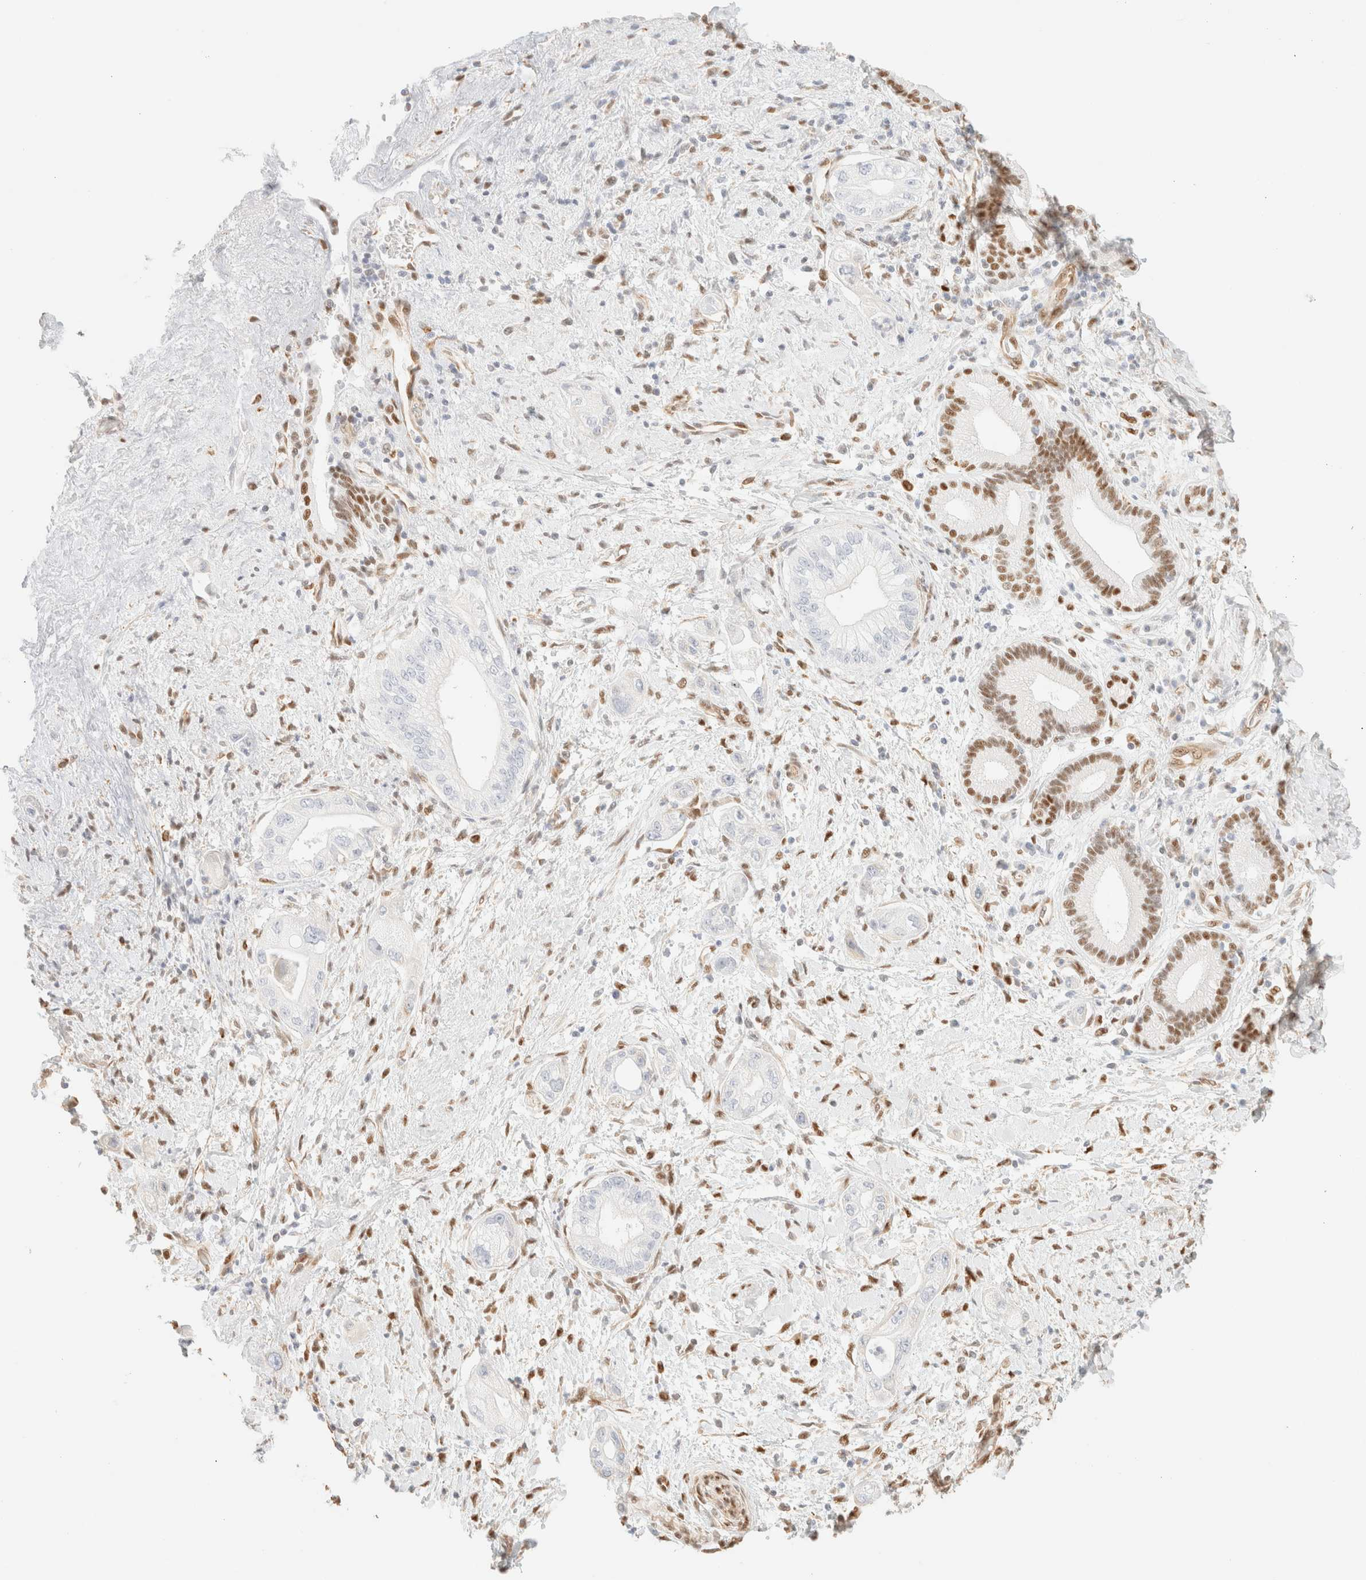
{"staining": {"intensity": "negative", "quantity": "none", "location": "none"}, "tissue": "pancreatic cancer", "cell_type": "Tumor cells", "image_type": "cancer", "snomed": [{"axis": "morphology", "description": "Adenocarcinoma, NOS"}, {"axis": "topography", "description": "Pancreas"}], "caption": "High magnification brightfield microscopy of pancreatic cancer stained with DAB (3,3'-diaminobenzidine) (brown) and counterstained with hematoxylin (blue): tumor cells show no significant expression.", "gene": "ZSCAN18", "patient": {"sex": "male", "age": 58}}